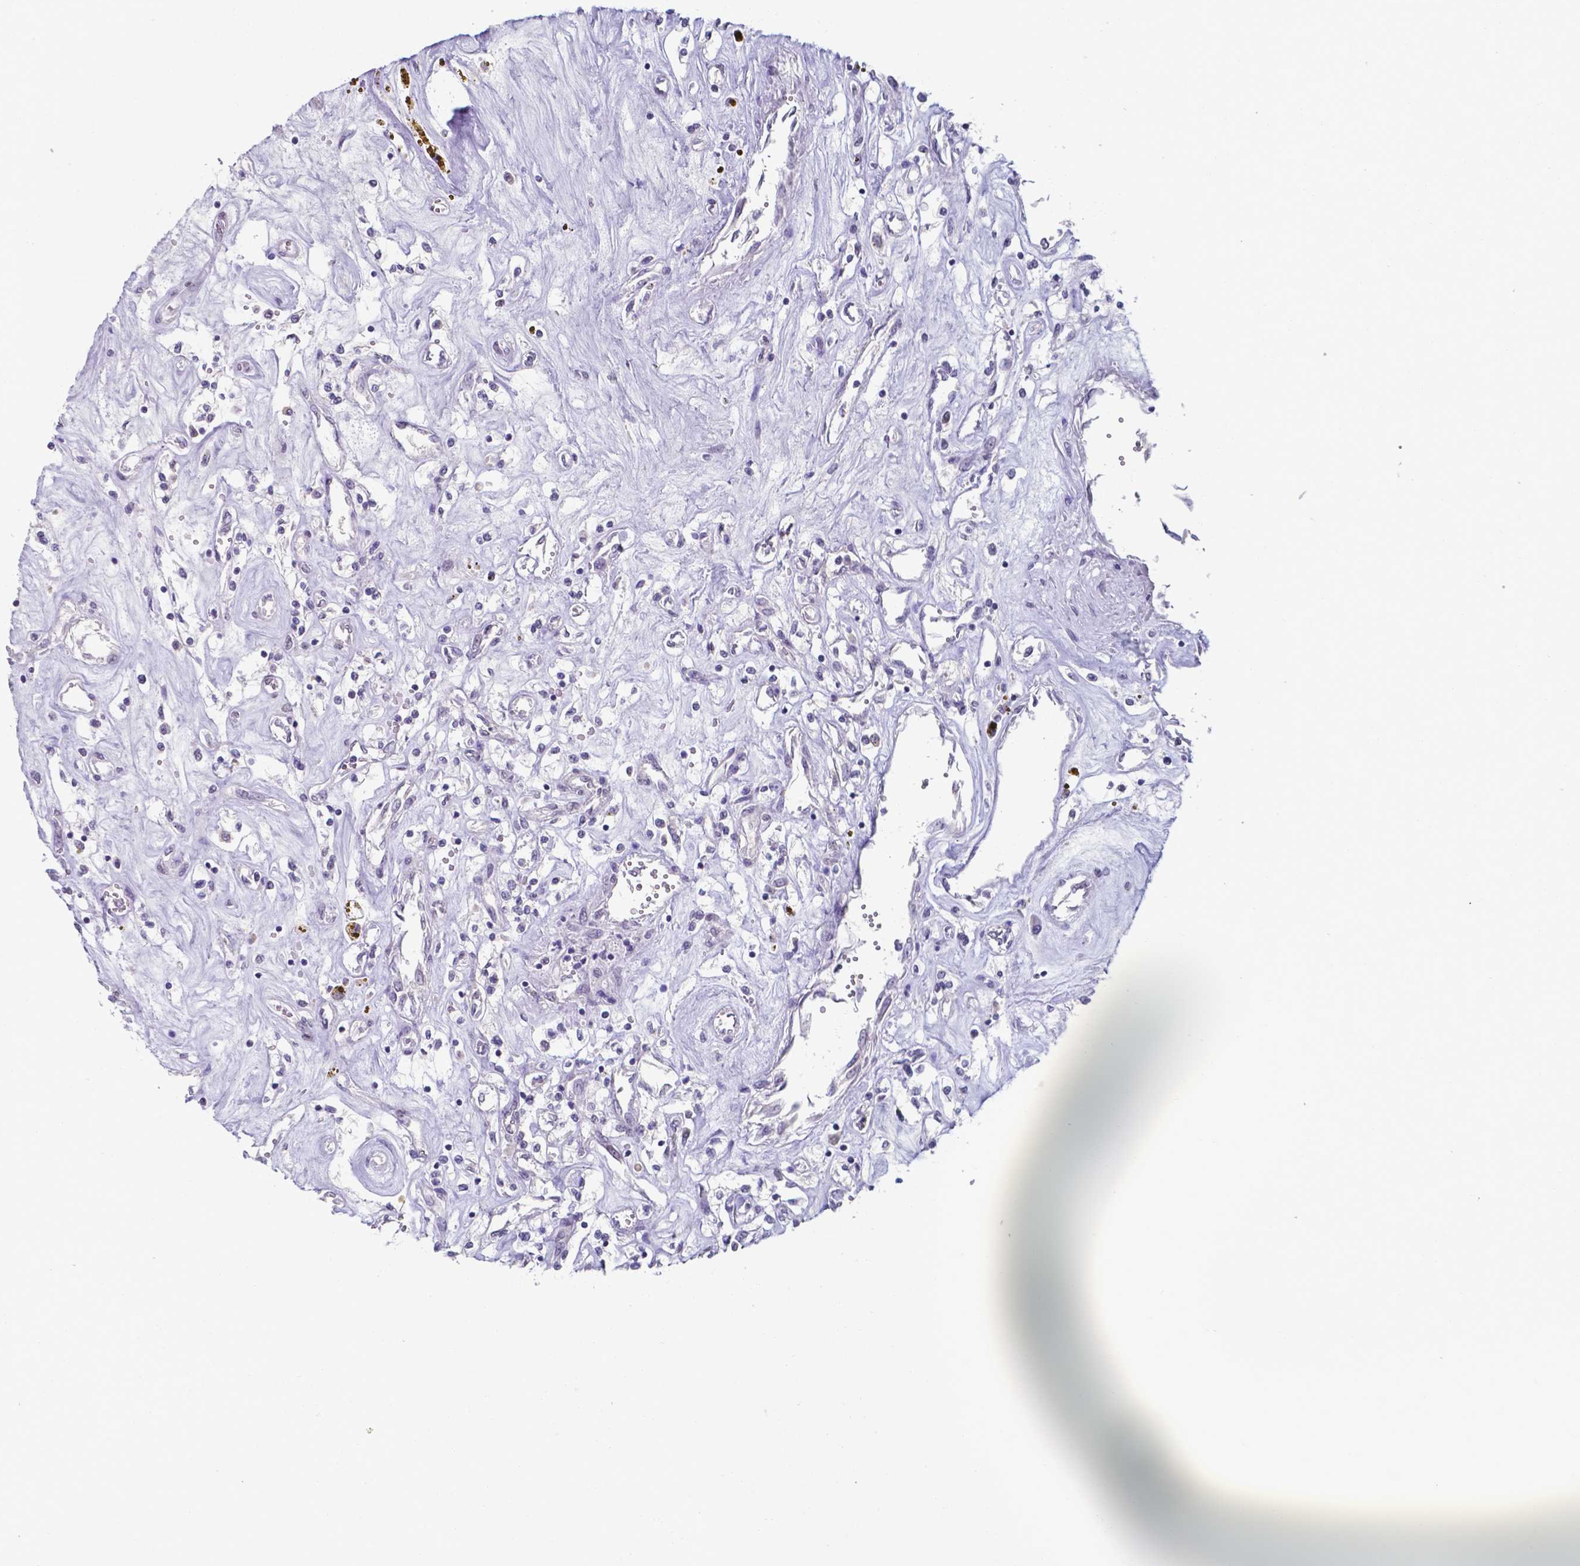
{"staining": {"intensity": "negative", "quantity": "none", "location": "none"}, "tissue": "renal cancer", "cell_type": "Tumor cells", "image_type": "cancer", "snomed": [{"axis": "morphology", "description": "Adenocarcinoma, NOS"}, {"axis": "topography", "description": "Kidney"}], "caption": "Immunohistochemistry histopathology image of adenocarcinoma (renal) stained for a protein (brown), which demonstrates no positivity in tumor cells.", "gene": "UBE2E2", "patient": {"sex": "female", "age": 59}}